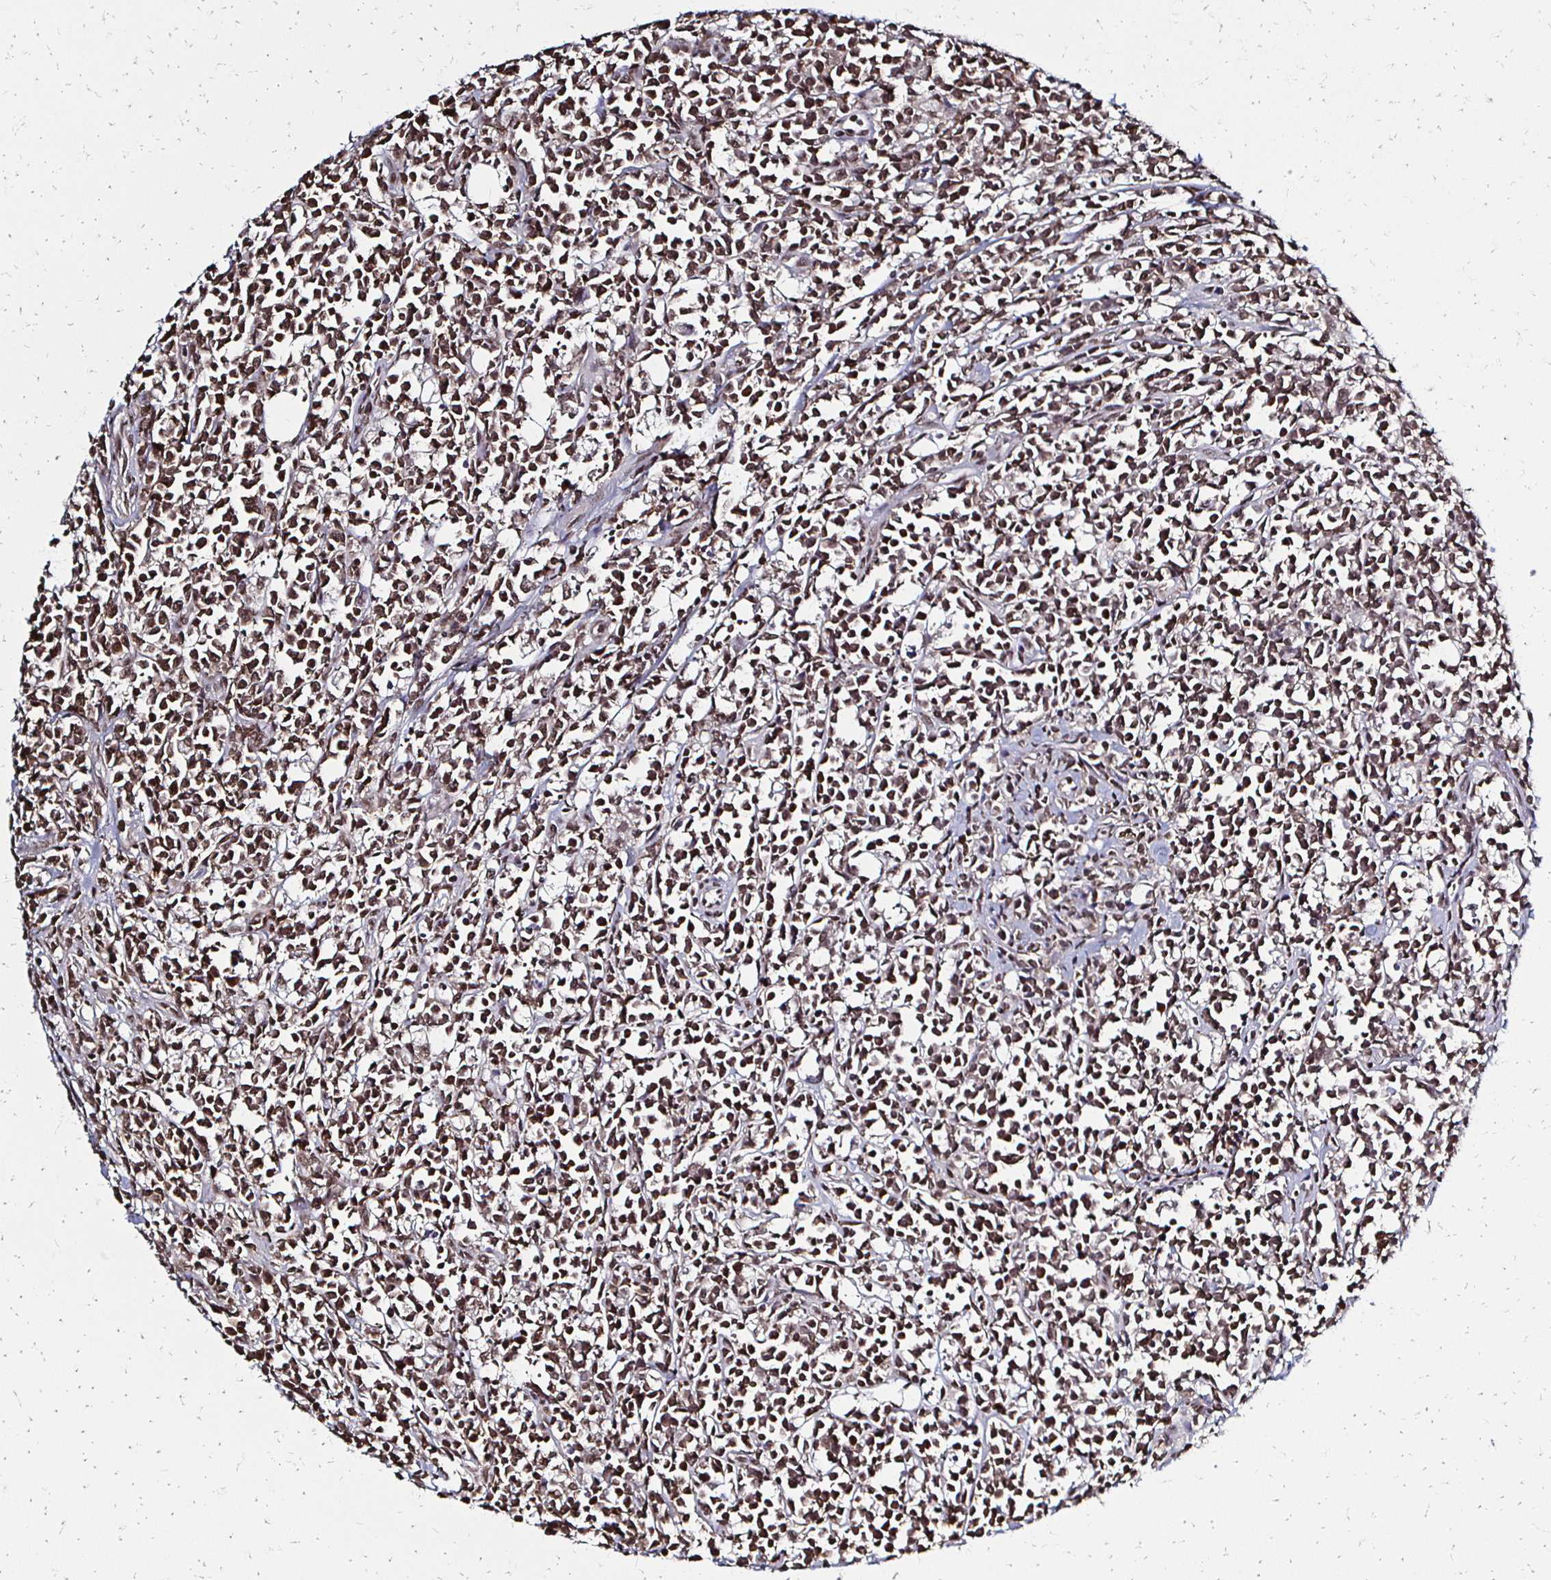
{"staining": {"intensity": "moderate", "quantity": ">75%", "location": "nuclear"}, "tissue": "lymphoma", "cell_type": "Tumor cells", "image_type": "cancer", "snomed": [{"axis": "morphology", "description": "Malignant lymphoma, non-Hodgkin's type, High grade"}, {"axis": "topography", "description": "Small intestine"}], "caption": "A brown stain shows moderate nuclear positivity of a protein in human lymphoma tumor cells.", "gene": "HOXA9", "patient": {"sex": "female", "age": 56}}